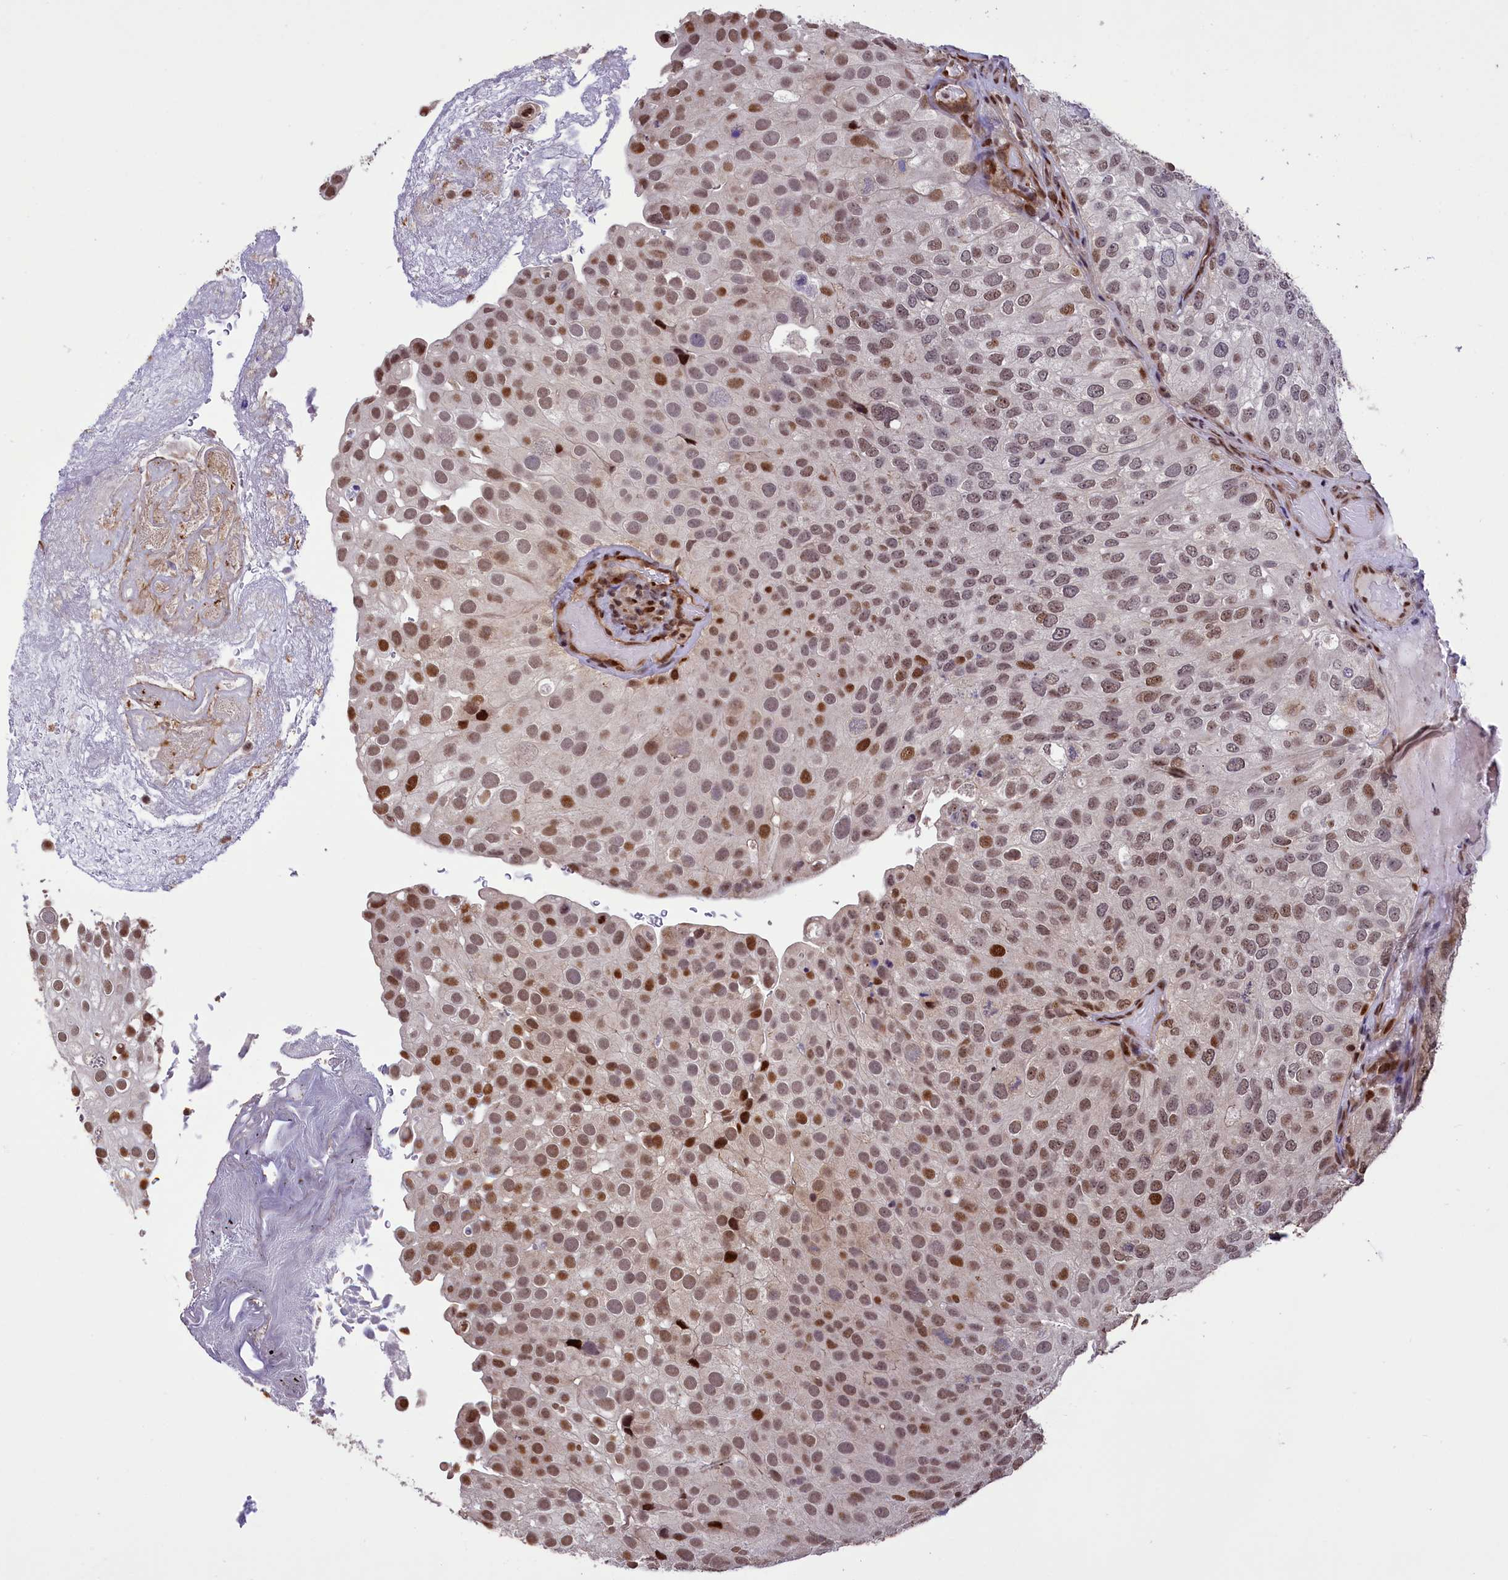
{"staining": {"intensity": "moderate", "quantity": ">75%", "location": "nuclear"}, "tissue": "urothelial cancer", "cell_type": "Tumor cells", "image_type": "cancer", "snomed": [{"axis": "morphology", "description": "Urothelial carcinoma, Low grade"}, {"axis": "topography", "description": "Urinary bladder"}], "caption": "IHC staining of urothelial carcinoma (low-grade), which displays medium levels of moderate nuclear expression in approximately >75% of tumor cells indicating moderate nuclear protein staining. The staining was performed using DAB (3,3'-diaminobenzidine) (brown) for protein detection and nuclei were counterstained in hematoxylin (blue).", "gene": "RELB", "patient": {"sex": "male", "age": 78}}